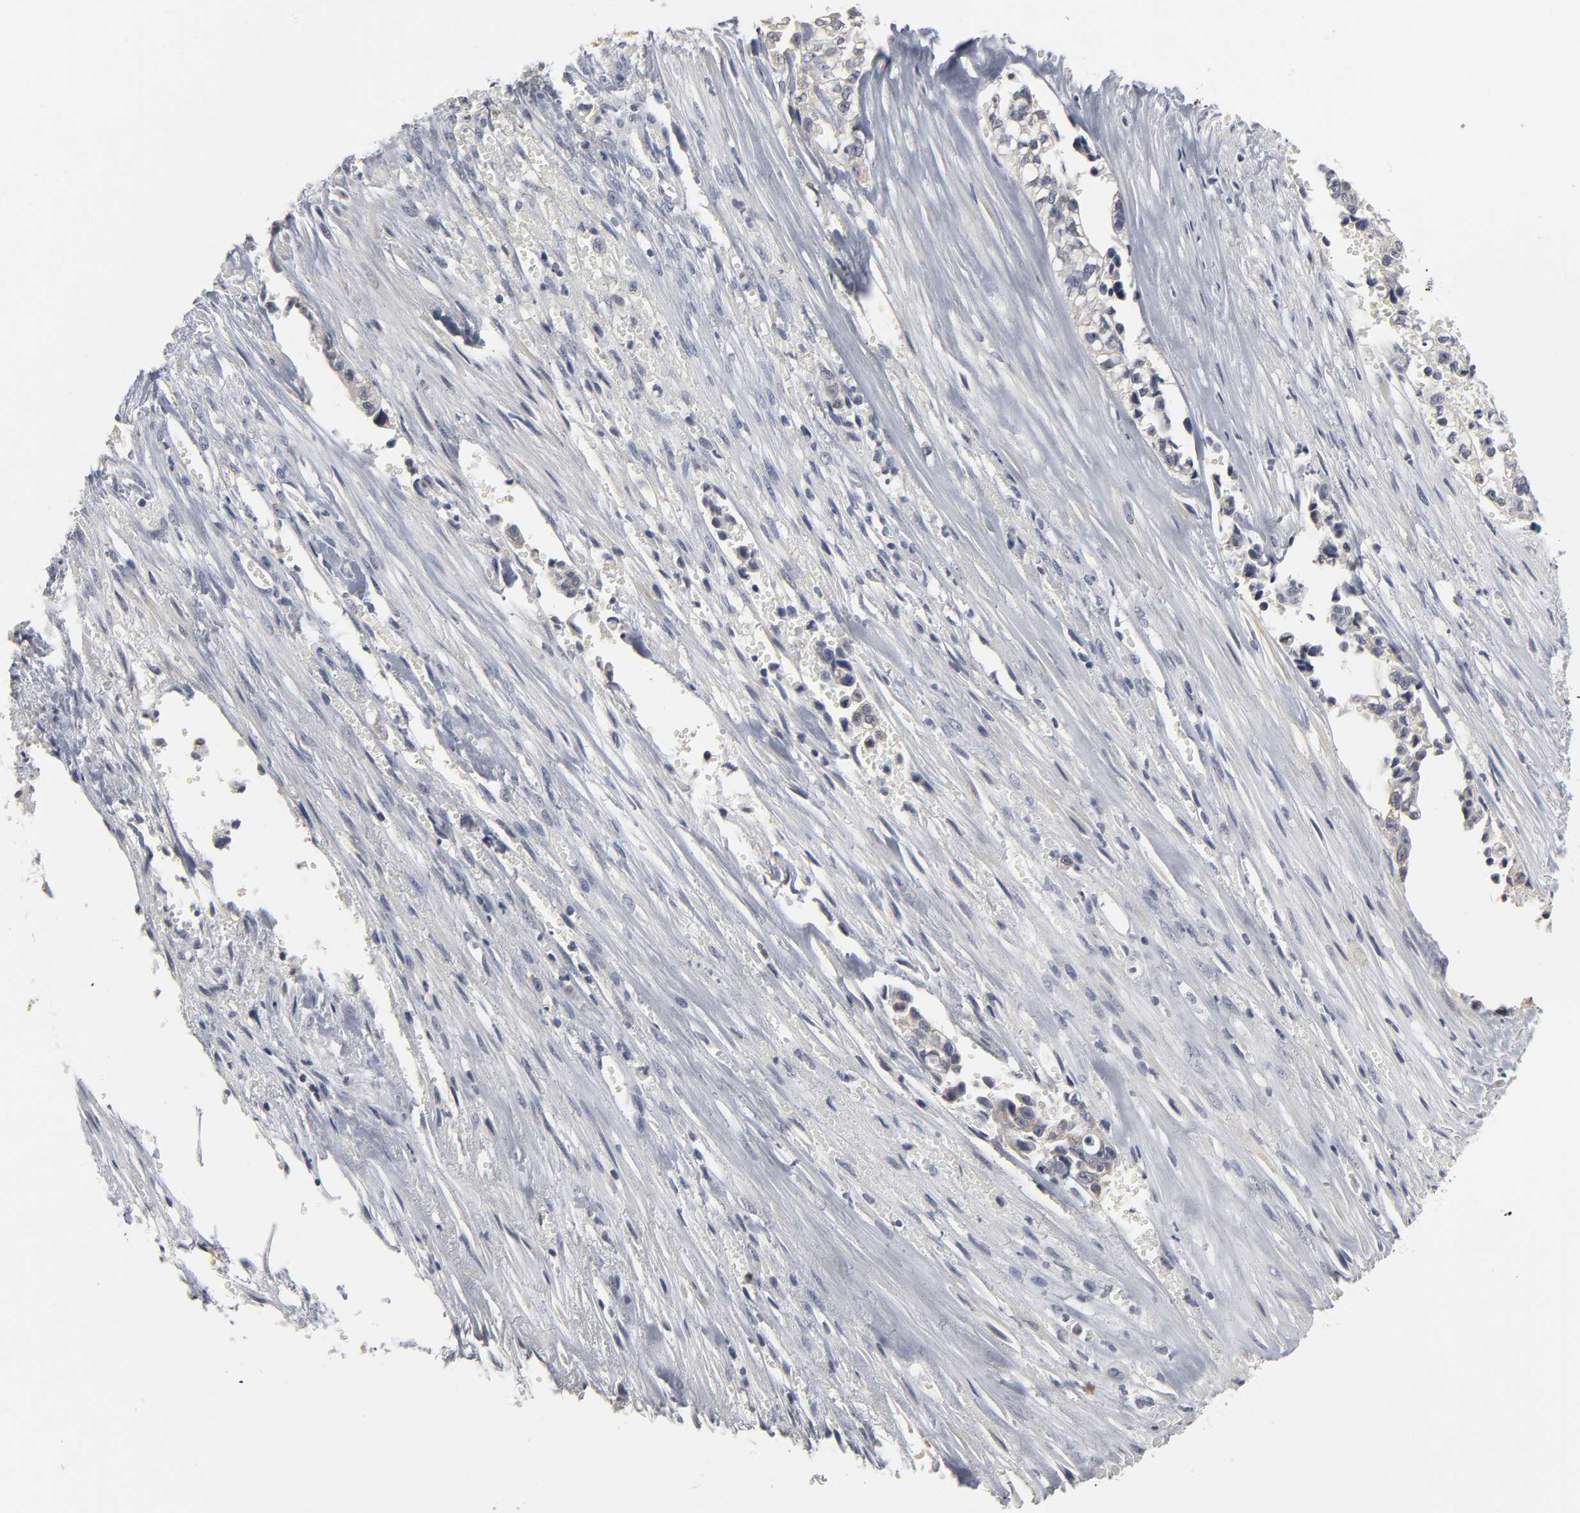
{"staining": {"intensity": "negative", "quantity": "none", "location": "none"}, "tissue": "liver cancer", "cell_type": "Tumor cells", "image_type": "cancer", "snomed": [{"axis": "morphology", "description": "Cholangiocarcinoma"}, {"axis": "topography", "description": "Liver"}], "caption": "Tumor cells are negative for brown protein staining in liver cholangiocarcinoma.", "gene": "TCAP", "patient": {"sex": "female", "age": 70}}